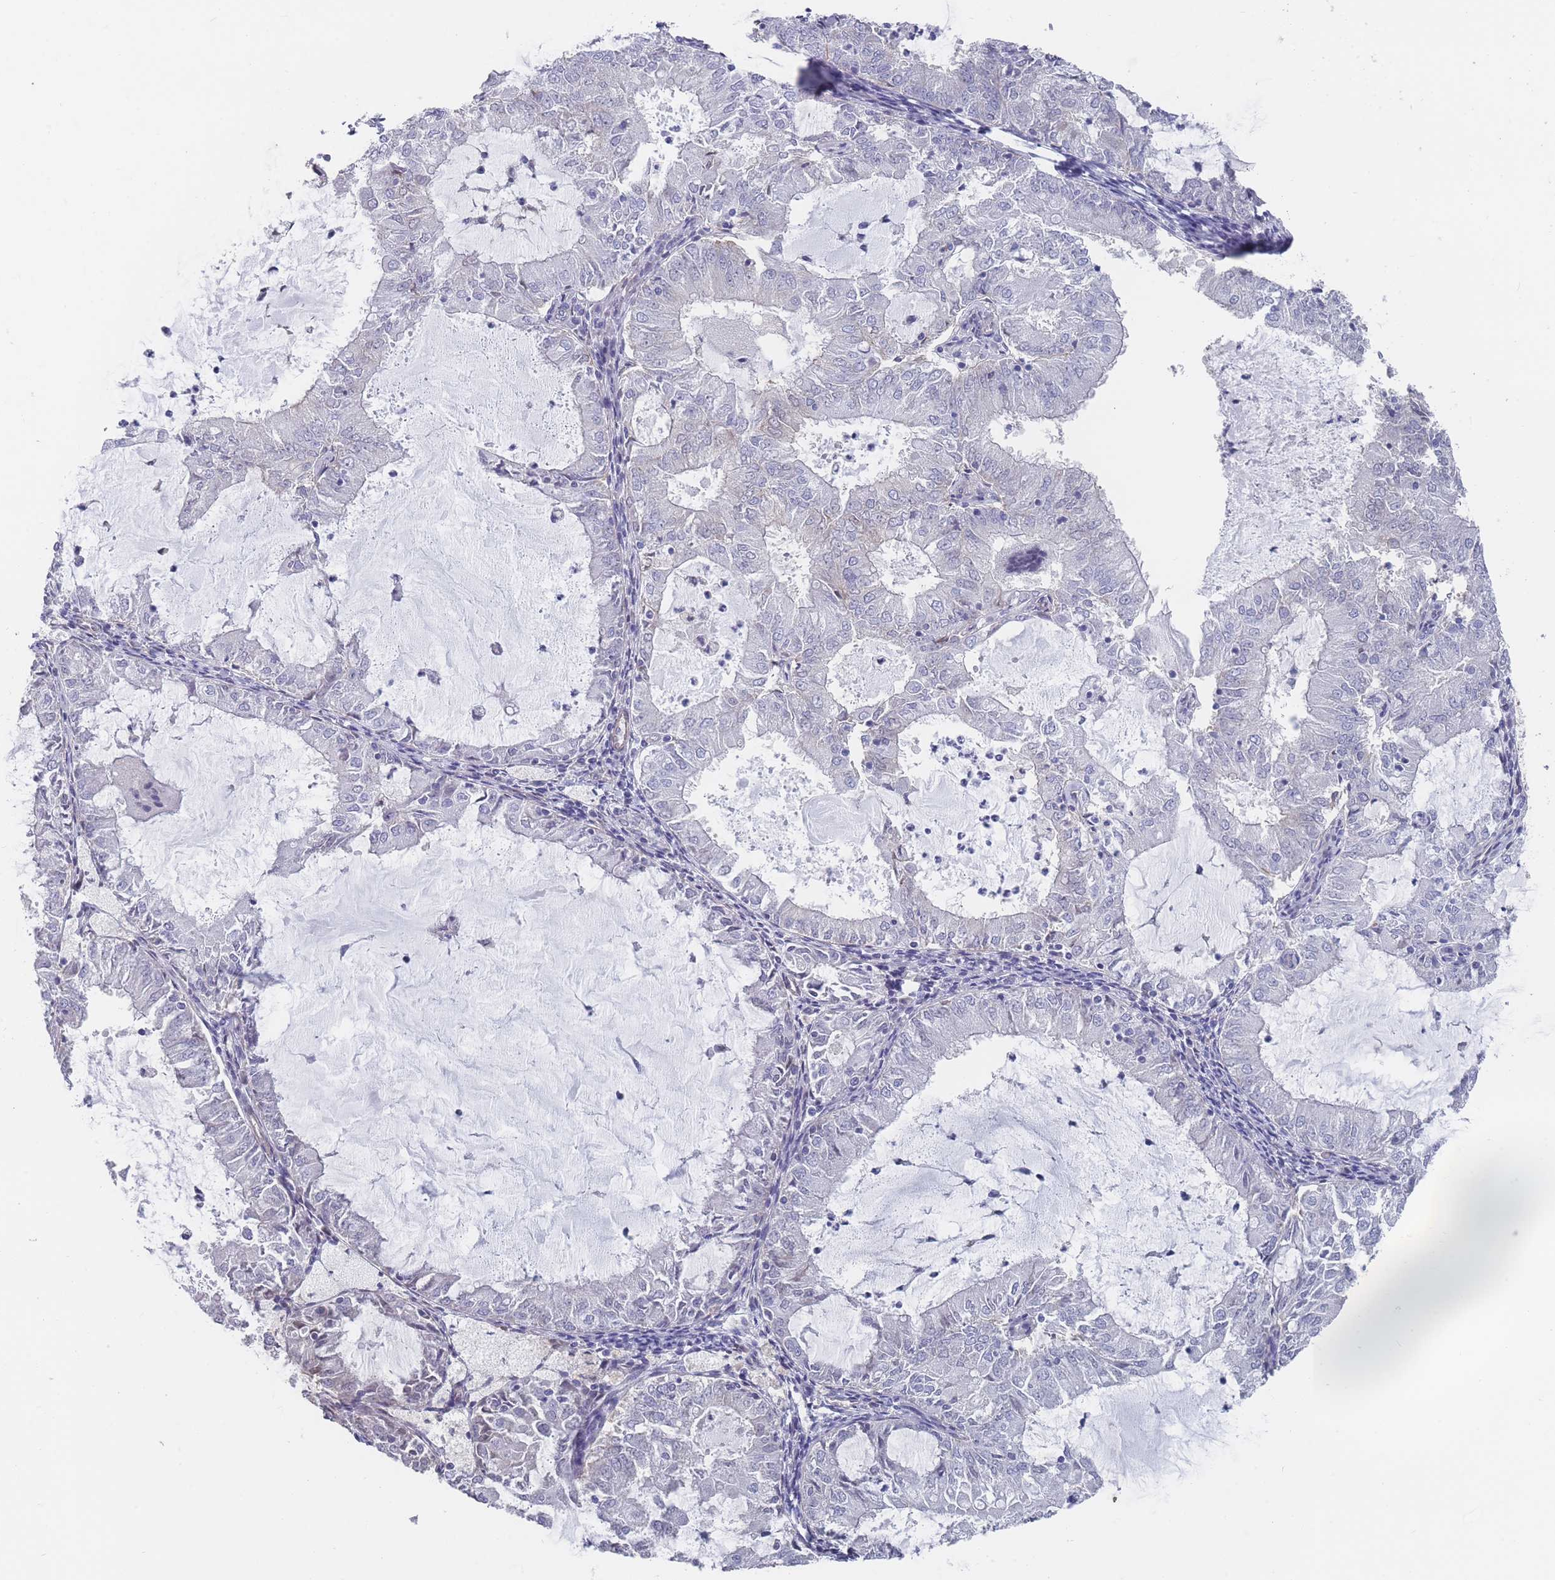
{"staining": {"intensity": "negative", "quantity": "none", "location": "none"}, "tissue": "endometrial cancer", "cell_type": "Tumor cells", "image_type": "cancer", "snomed": [{"axis": "morphology", "description": "Adenocarcinoma, NOS"}, {"axis": "topography", "description": "Endometrium"}], "caption": "Tumor cells are negative for protein expression in human endometrial adenocarcinoma. (DAB (3,3'-diaminobenzidine) IHC visualized using brightfield microscopy, high magnification).", "gene": "SLC1A6", "patient": {"sex": "female", "age": 57}}